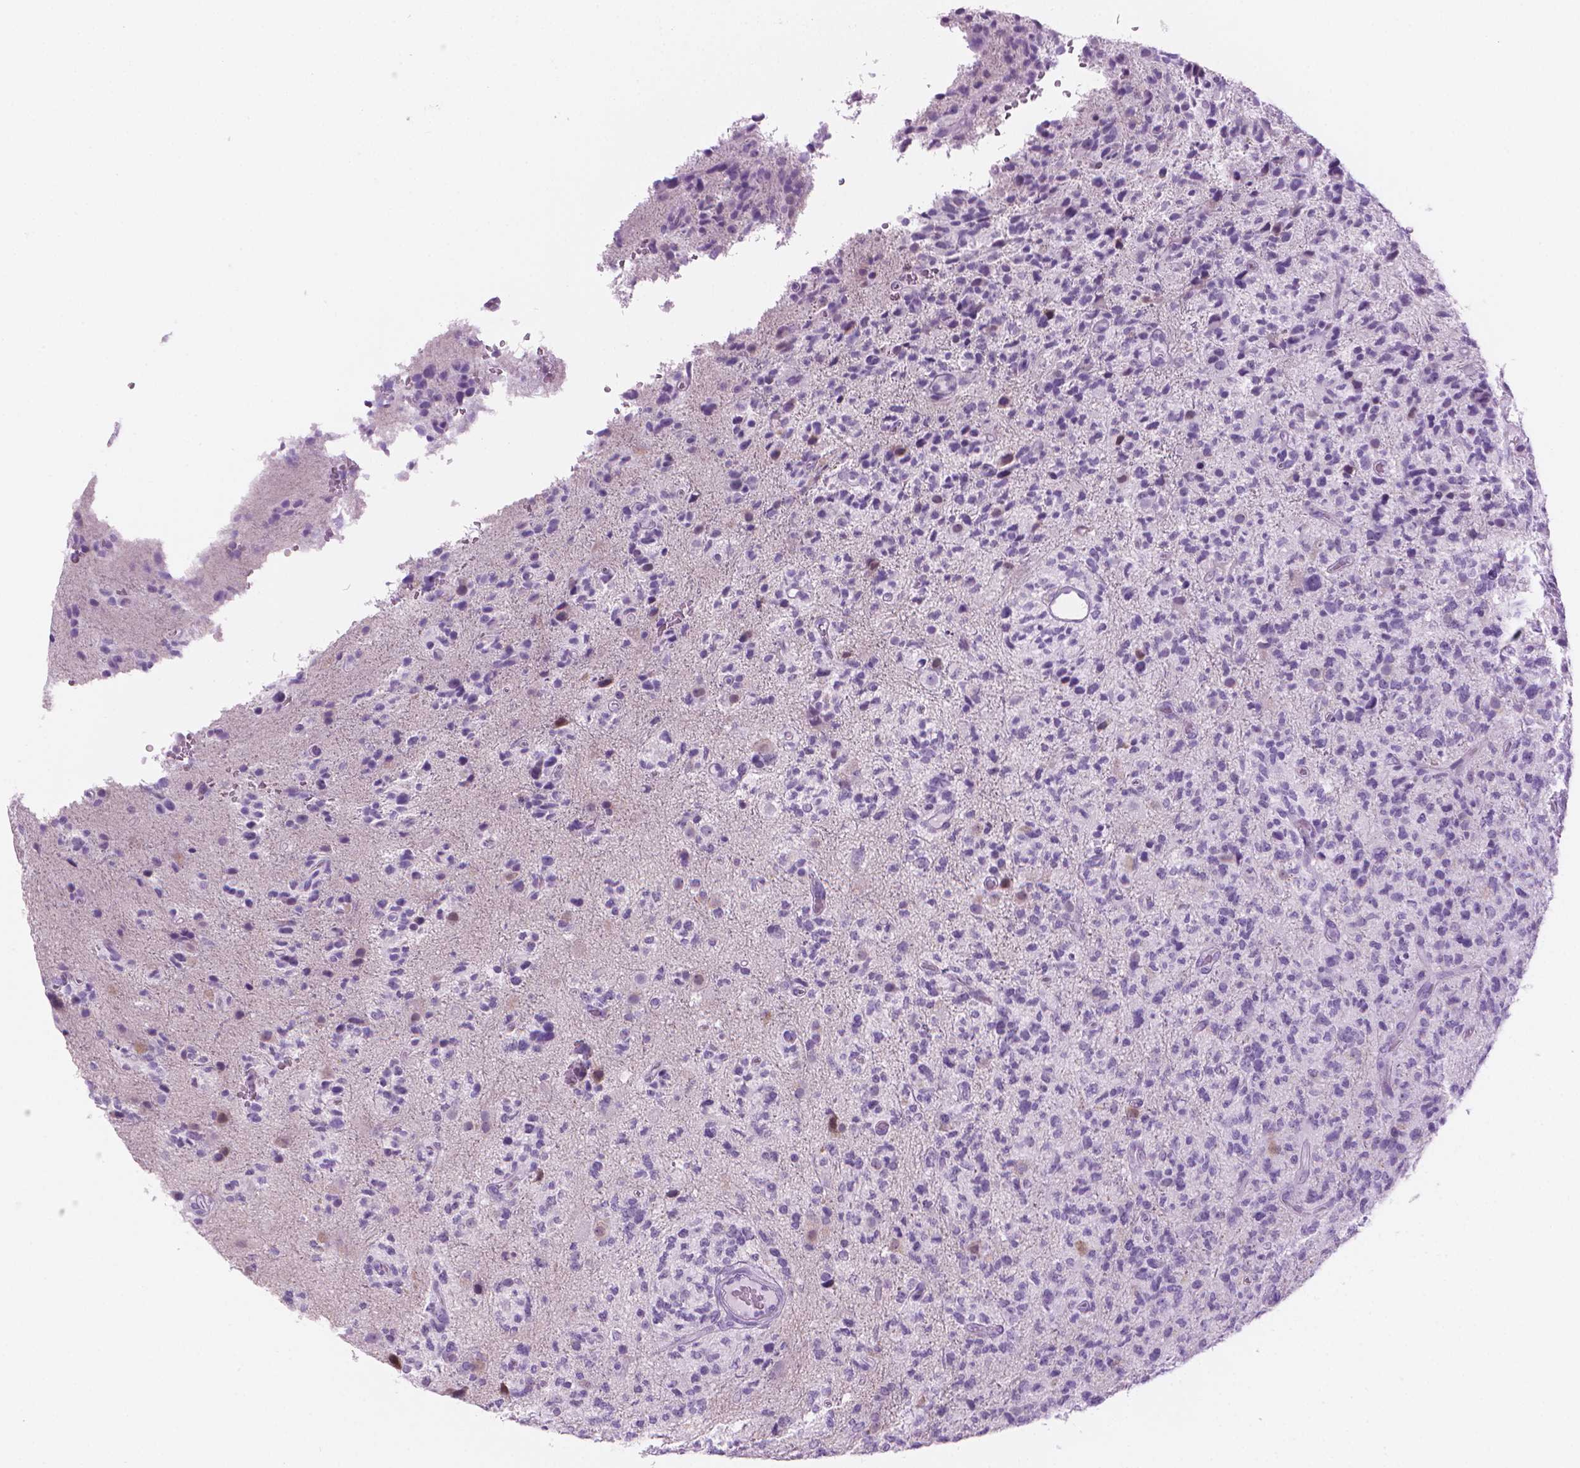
{"staining": {"intensity": "negative", "quantity": "none", "location": "none"}, "tissue": "glioma", "cell_type": "Tumor cells", "image_type": "cancer", "snomed": [{"axis": "morphology", "description": "Glioma, malignant, High grade"}, {"axis": "topography", "description": "Brain"}], "caption": "IHC photomicrograph of neoplastic tissue: human glioma stained with DAB exhibits no significant protein expression in tumor cells.", "gene": "TTC29", "patient": {"sex": "female", "age": 71}}